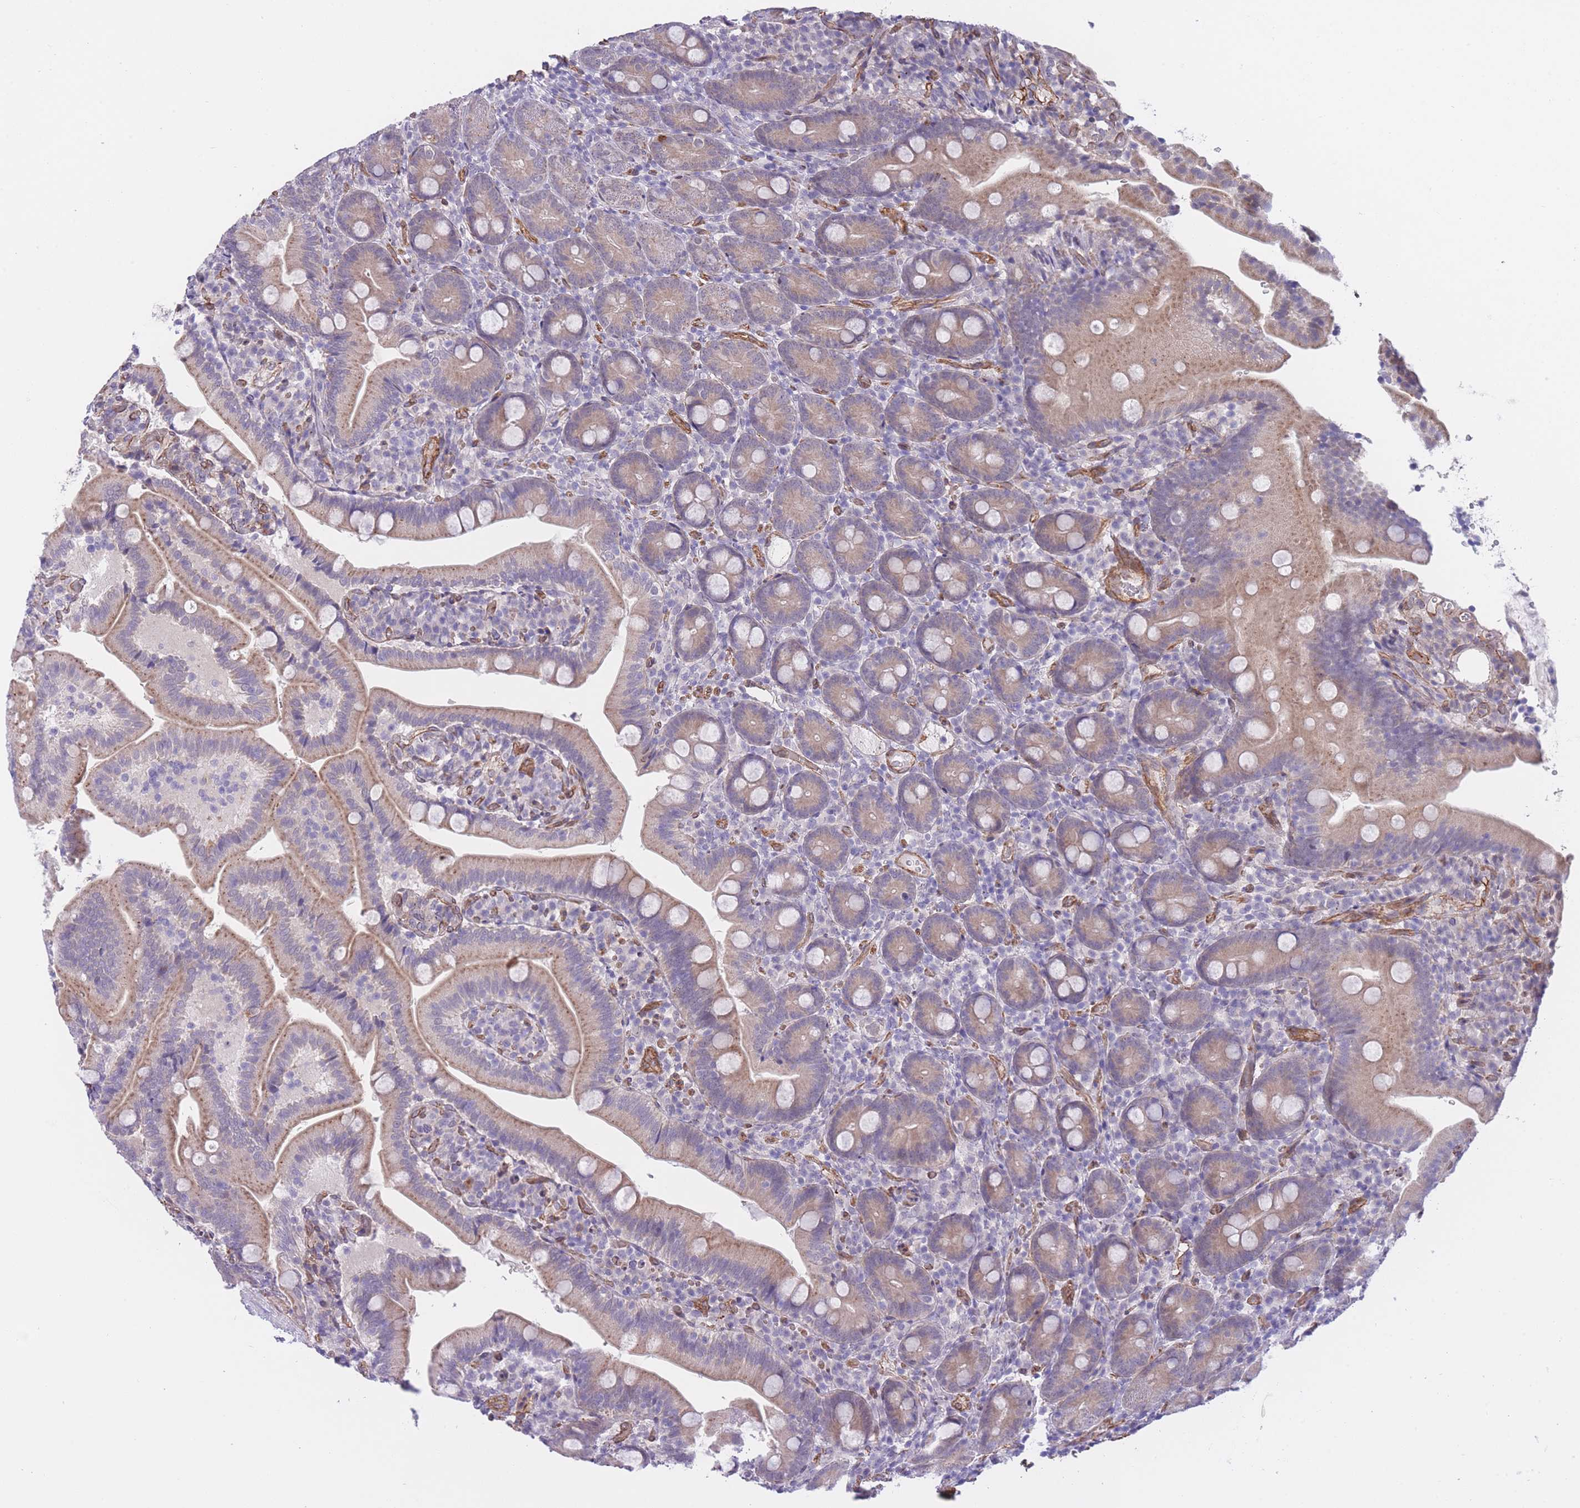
{"staining": {"intensity": "moderate", "quantity": ">75%", "location": "cytoplasmic/membranous"}, "tissue": "duodenum", "cell_type": "Glandular cells", "image_type": "normal", "snomed": [{"axis": "morphology", "description": "Normal tissue, NOS"}, {"axis": "topography", "description": "Duodenum"}], "caption": "Immunohistochemistry (IHC) of normal duodenum reveals medium levels of moderate cytoplasmic/membranous positivity in approximately >75% of glandular cells.", "gene": "QTRT1", "patient": {"sex": "female", "age": 67}}